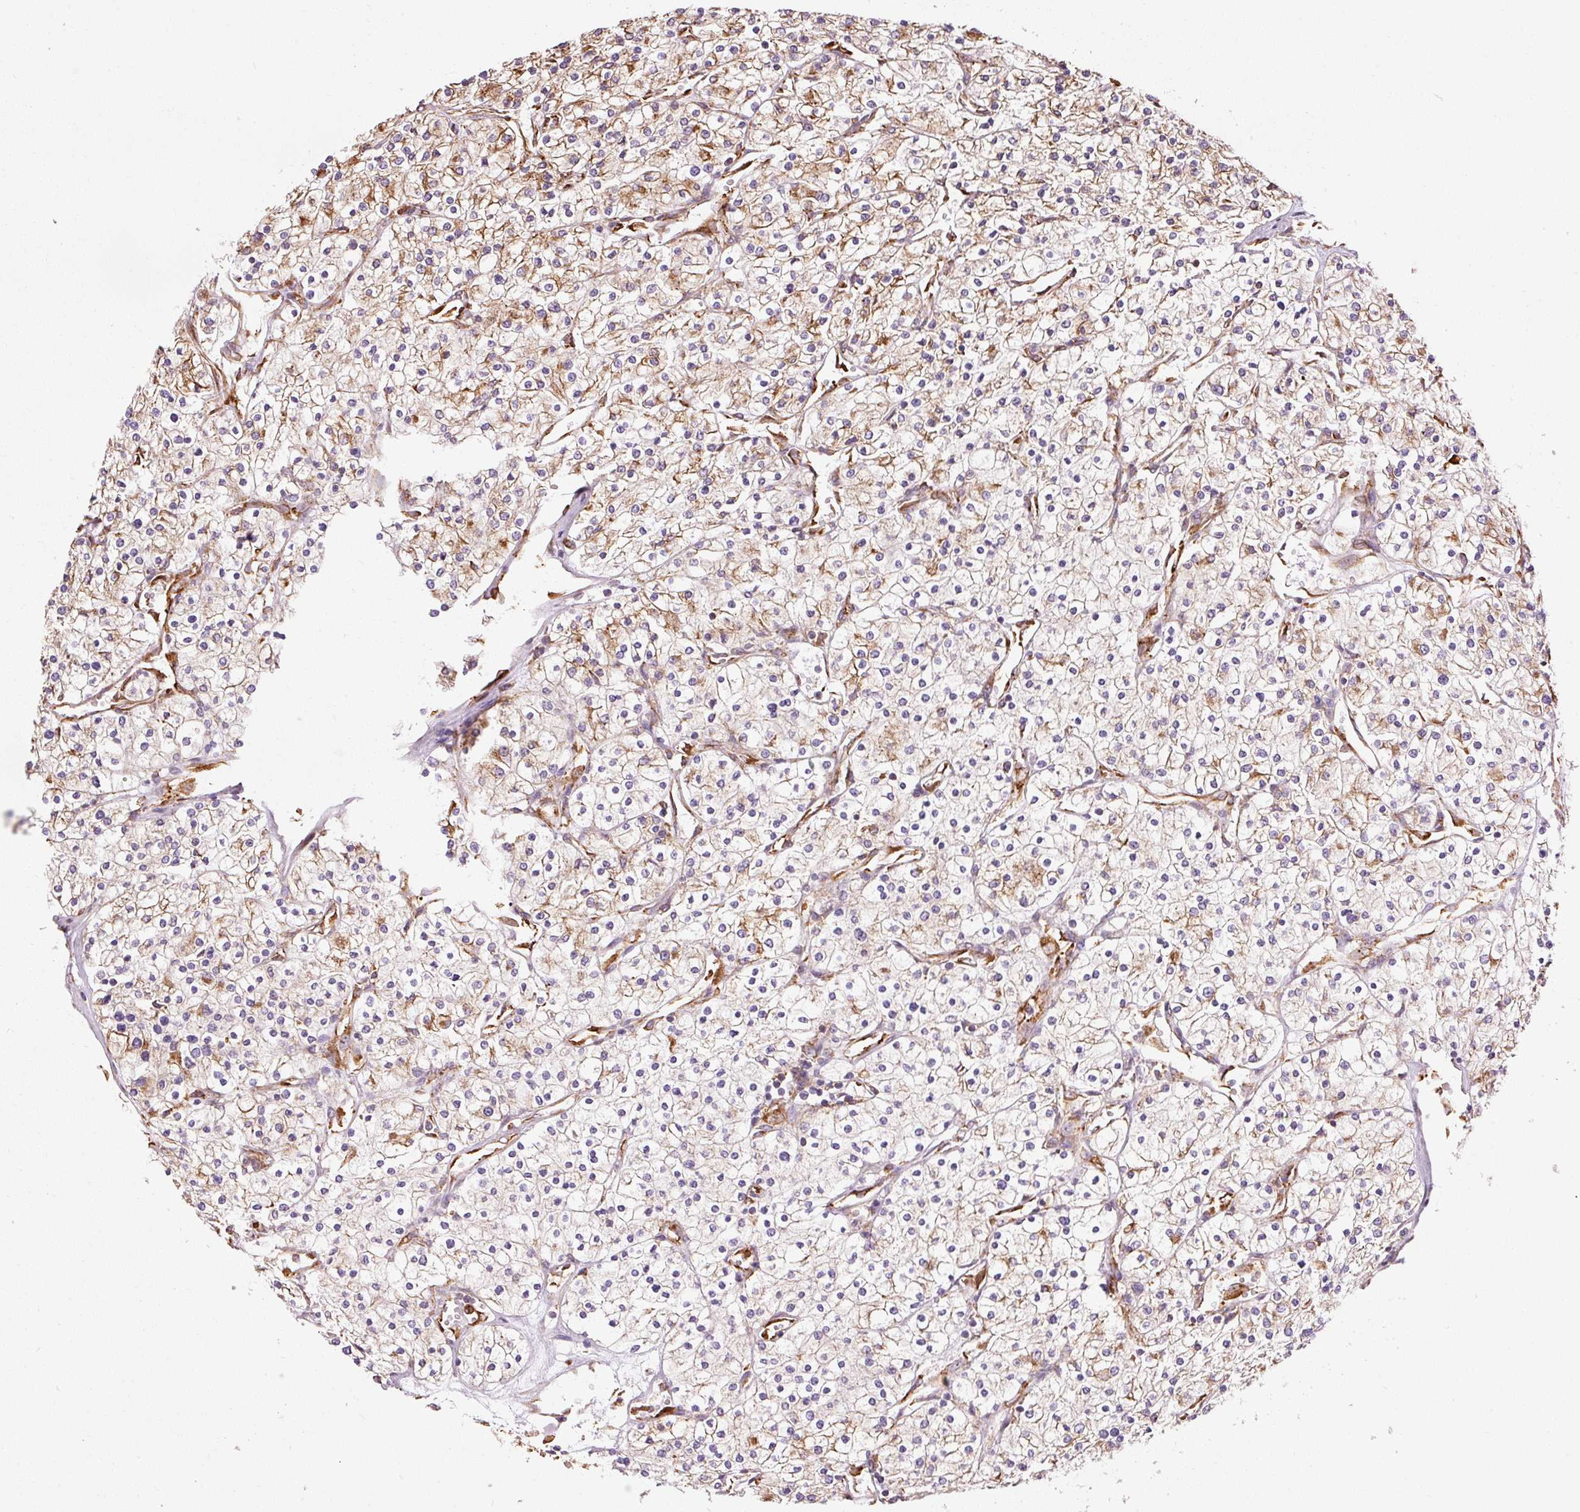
{"staining": {"intensity": "weak", "quantity": "25%-75%", "location": "cytoplasmic/membranous"}, "tissue": "renal cancer", "cell_type": "Tumor cells", "image_type": "cancer", "snomed": [{"axis": "morphology", "description": "Adenocarcinoma, NOS"}, {"axis": "topography", "description": "Kidney"}], "caption": "Protein staining of renal cancer (adenocarcinoma) tissue shows weak cytoplasmic/membranous staining in about 25%-75% of tumor cells.", "gene": "KLC1", "patient": {"sex": "male", "age": 80}}